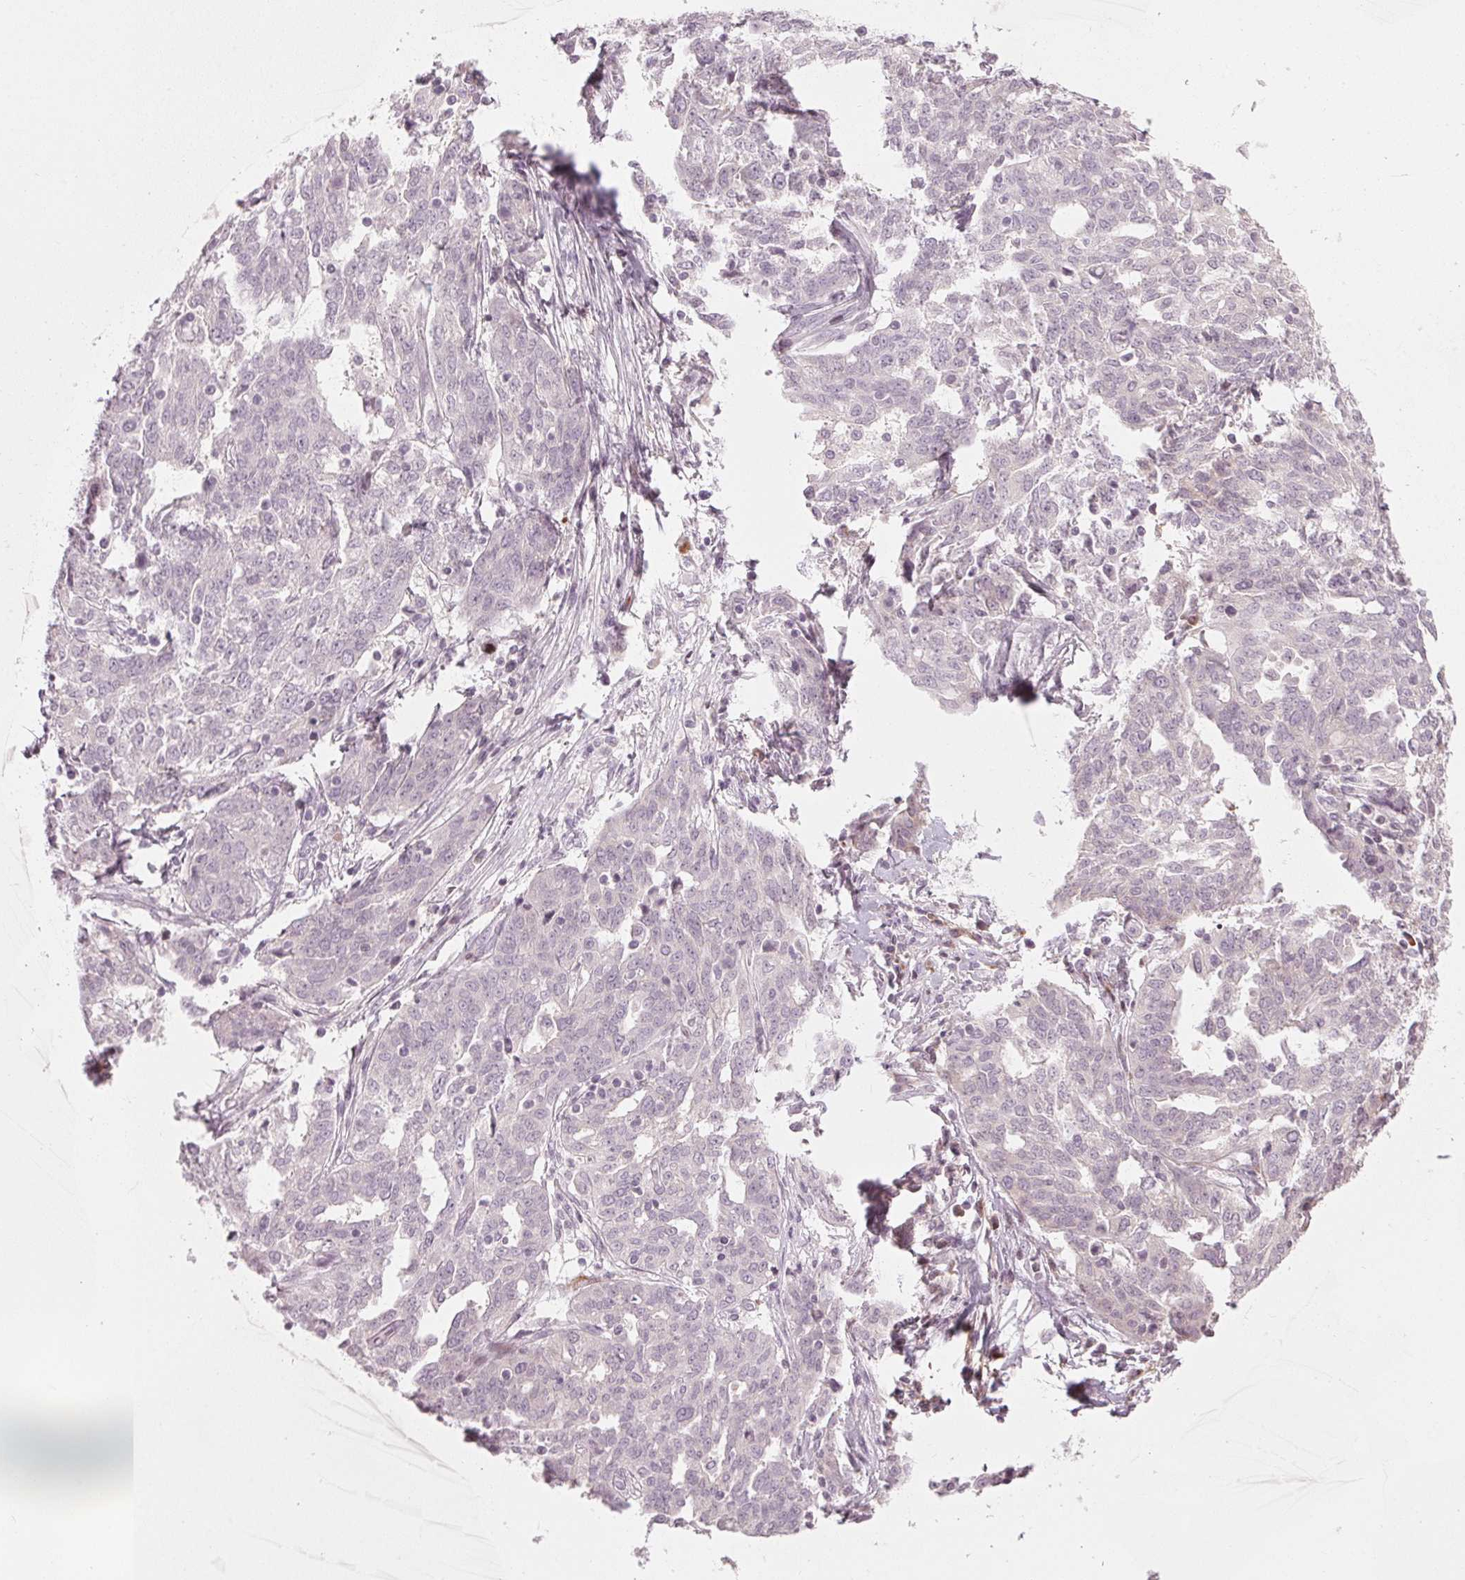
{"staining": {"intensity": "negative", "quantity": "none", "location": "none"}, "tissue": "ovarian cancer", "cell_type": "Tumor cells", "image_type": "cancer", "snomed": [{"axis": "morphology", "description": "Cystadenocarcinoma, serous, NOS"}, {"axis": "topography", "description": "Ovary"}], "caption": "Immunohistochemistry (IHC) histopathology image of neoplastic tissue: human ovarian serous cystadenocarcinoma stained with DAB (3,3'-diaminobenzidine) shows no significant protein positivity in tumor cells.", "gene": "SFRP4", "patient": {"sex": "female", "age": 67}}